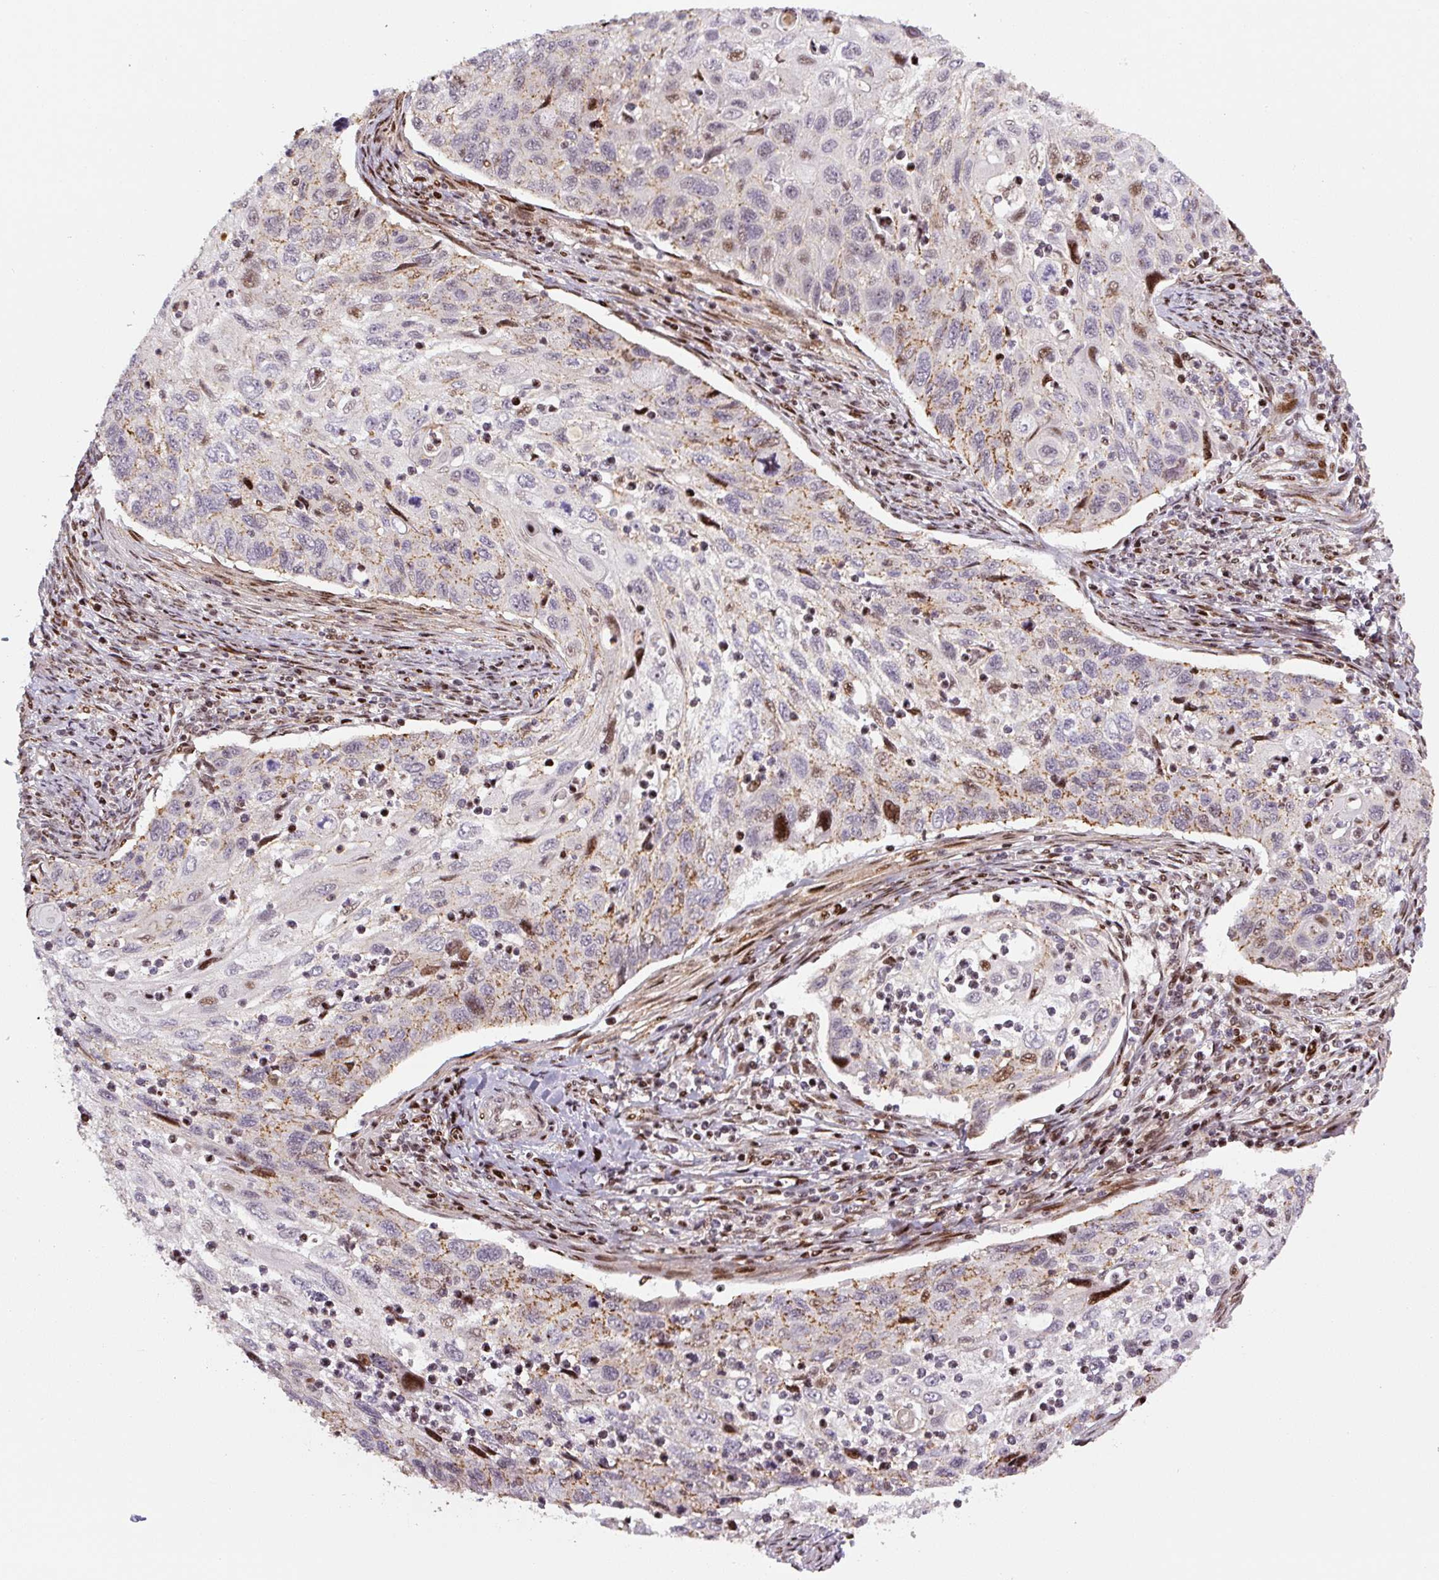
{"staining": {"intensity": "moderate", "quantity": "<25%", "location": "cytoplasmic/membranous"}, "tissue": "cervical cancer", "cell_type": "Tumor cells", "image_type": "cancer", "snomed": [{"axis": "morphology", "description": "Squamous cell carcinoma, NOS"}, {"axis": "topography", "description": "Cervix"}], "caption": "Protein expression analysis of human squamous cell carcinoma (cervical) reveals moderate cytoplasmic/membranous staining in approximately <25% of tumor cells.", "gene": "PYDC2", "patient": {"sex": "female", "age": 70}}